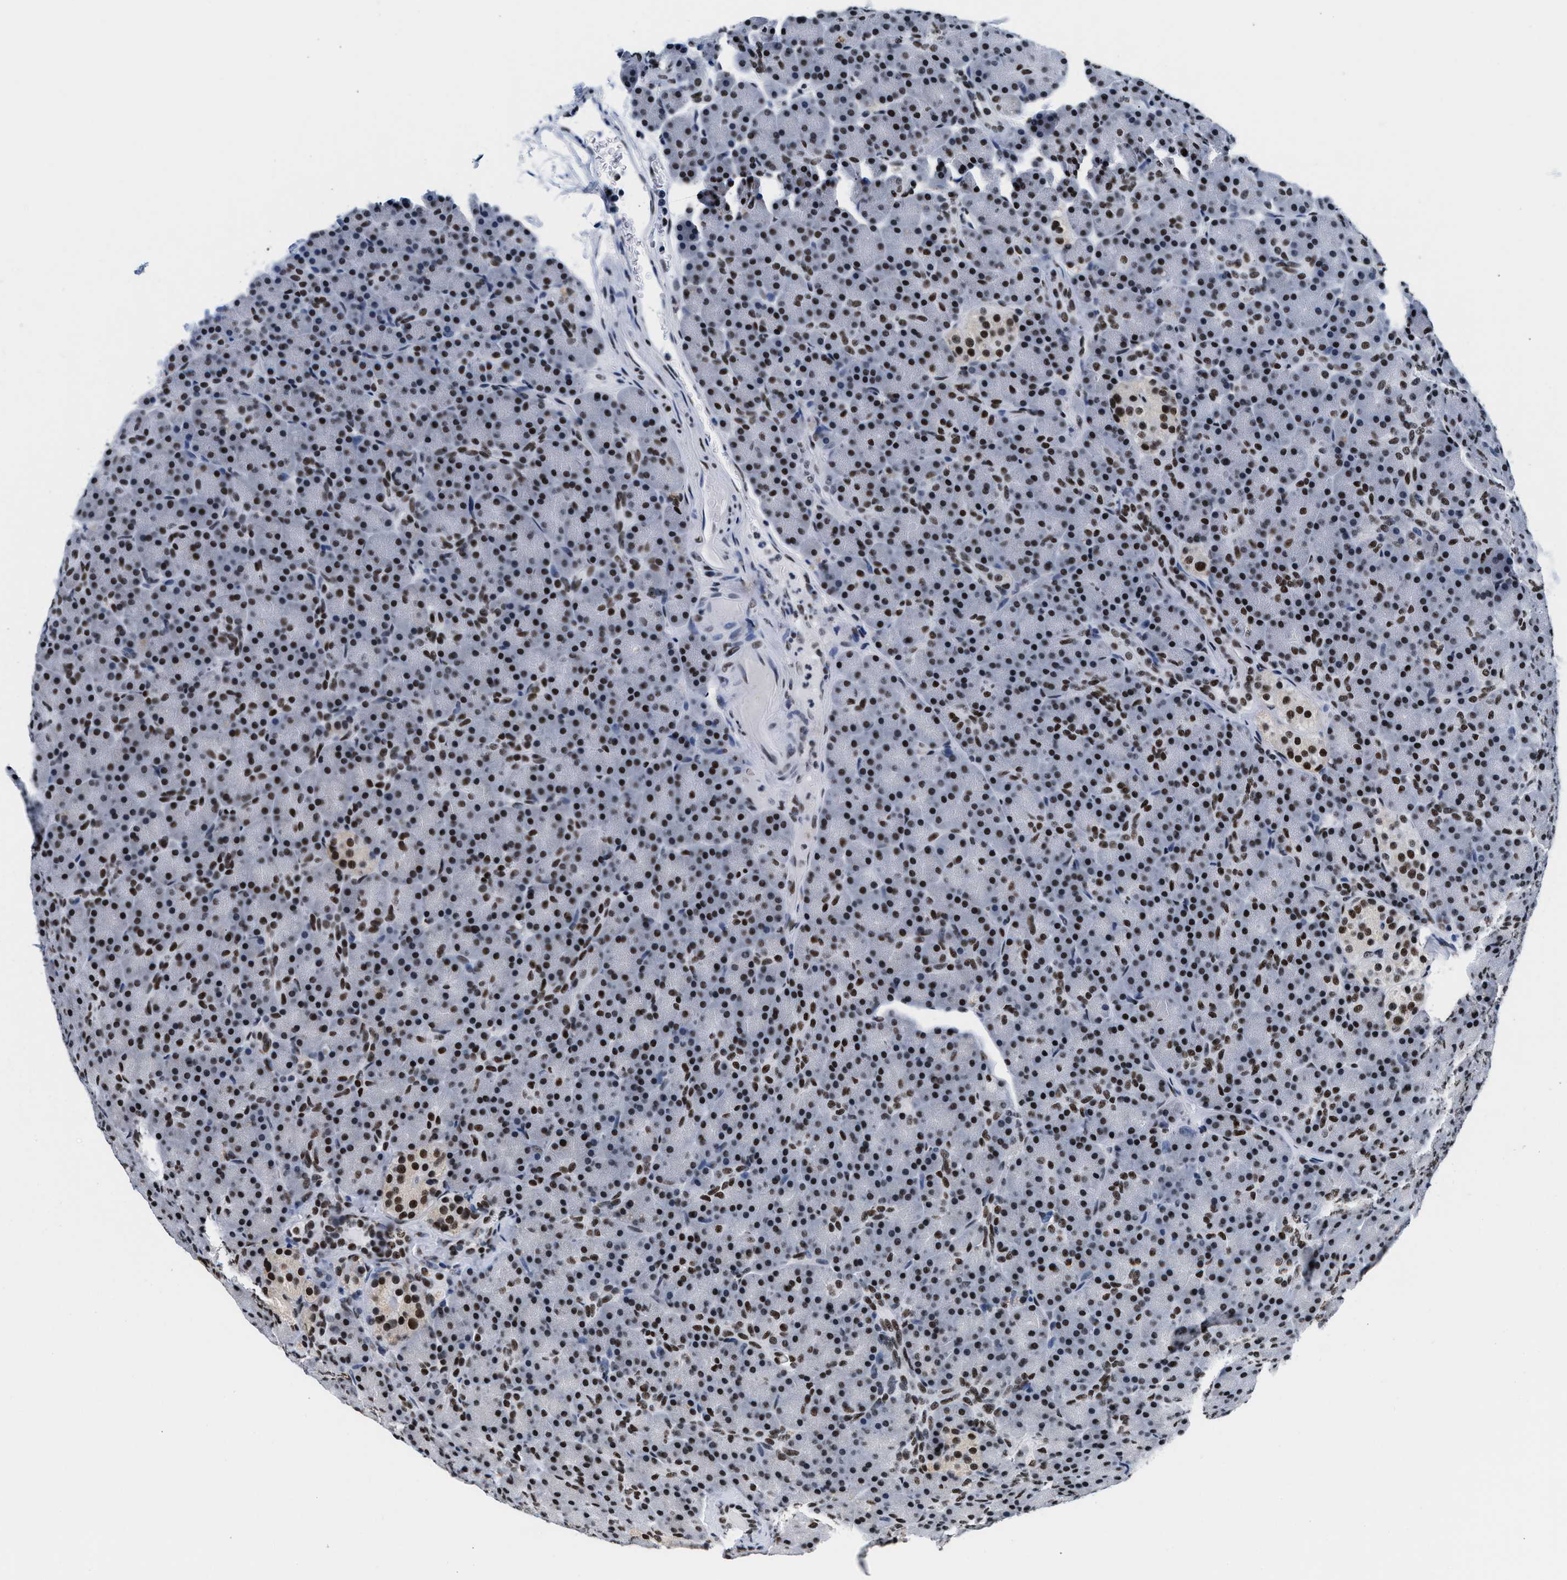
{"staining": {"intensity": "strong", "quantity": ">75%", "location": "nuclear"}, "tissue": "pancreas", "cell_type": "Exocrine glandular cells", "image_type": "normal", "snomed": [{"axis": "morphology", "description": "Normal tissue, NOS"}, {"axis": "topography", "description": "Pancreas"}], "caption": "Immunohistochemistry image of benign human pancreas stained for a protein (brown), which displays high levels of strong nuclear staining in approximately >75% of exocrine glandular cells.", "gene": "RAD50", "patient": {"sex": "female", "age": 43}}